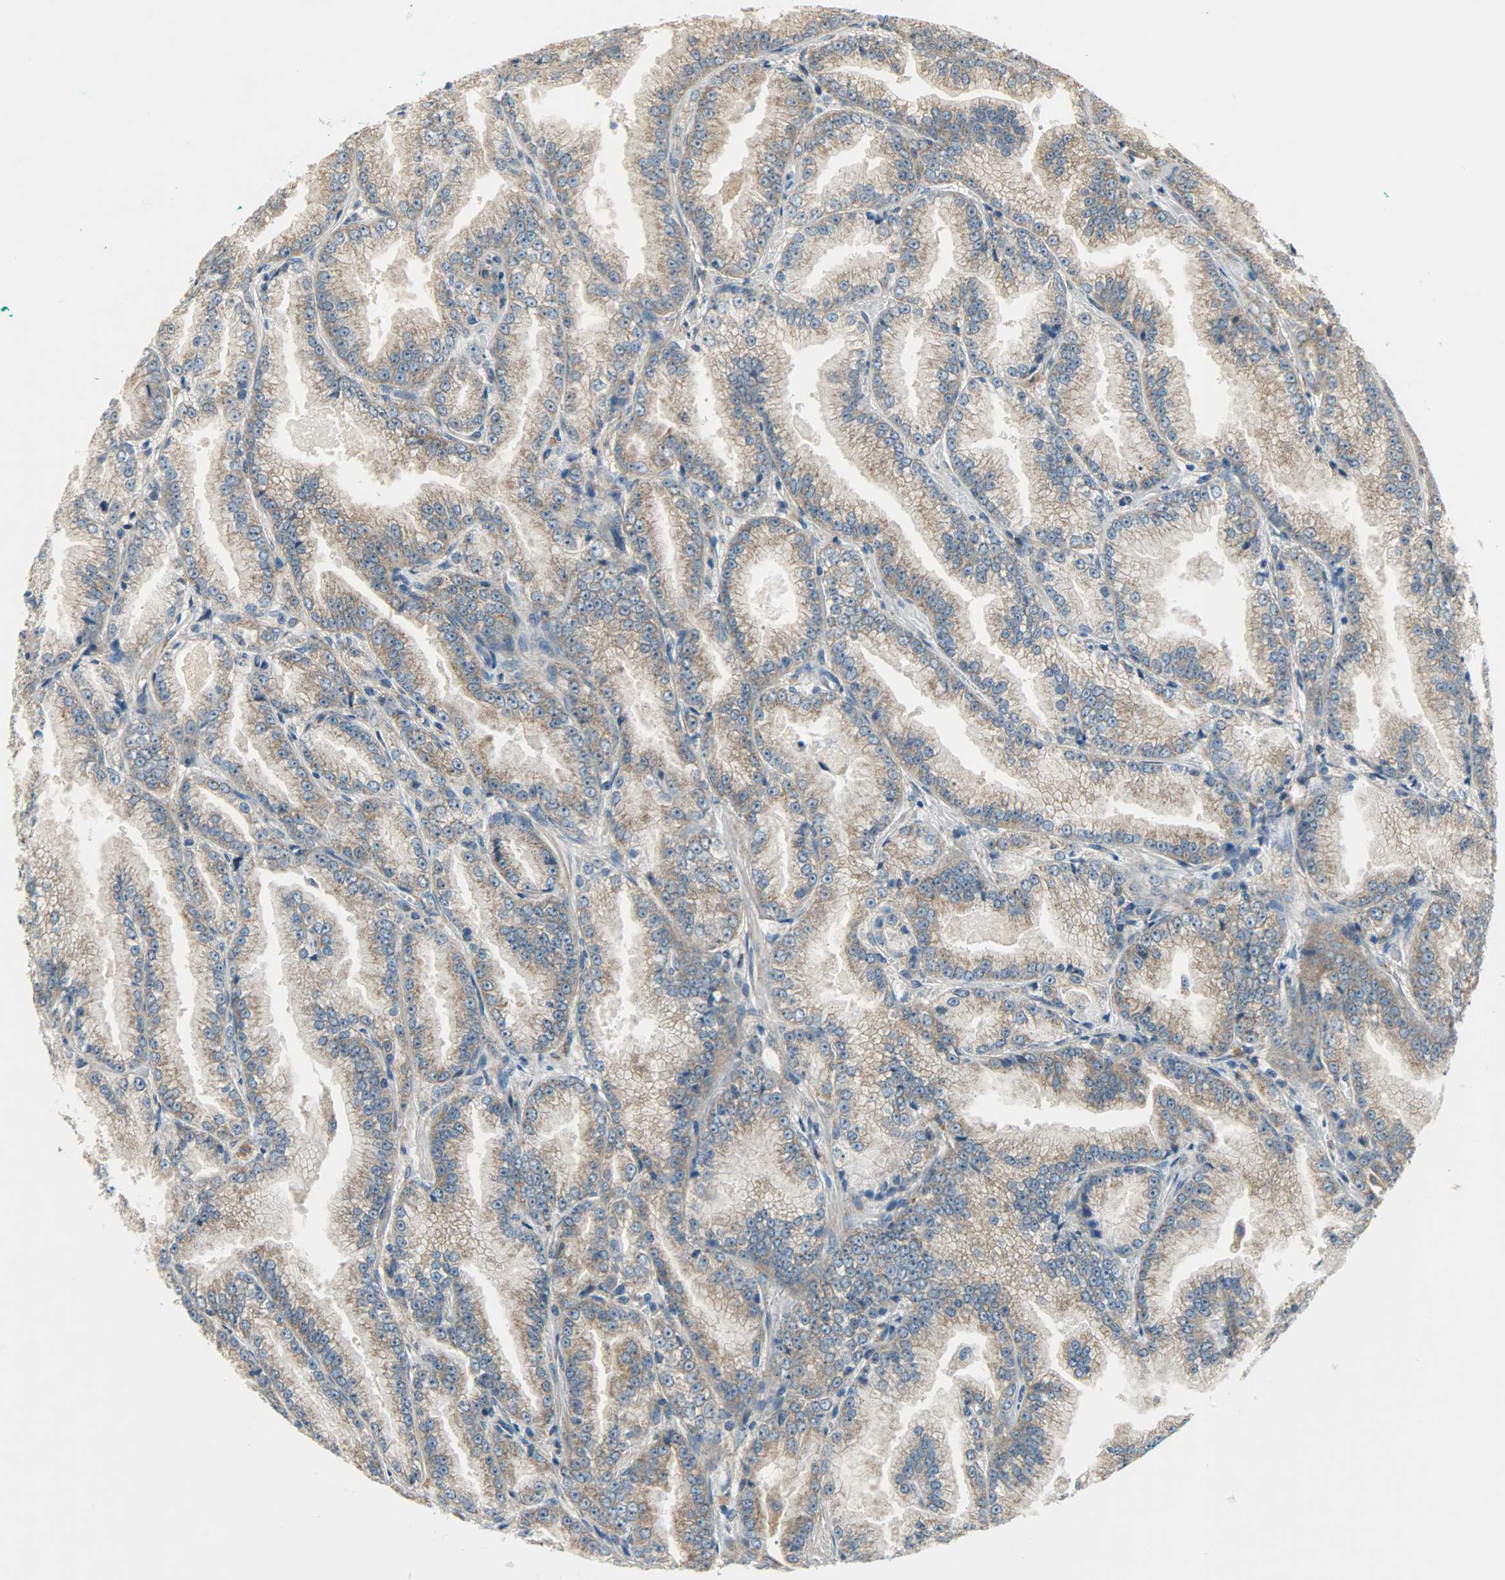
{"staining": {"intensity": "moderate", "quantity": ">75%", "location": "cytoplasmic/membranous"}, "tissue": "prostate cancer", "cell_type": "Tumor cells", "image_type": "cancer", "snomed": [{"axis": "morphology", "description": "Adenocarcinoma, High grade"}, {"axis": "topography", "description": "Prostate"}], "caption": "IHC photomicrograph of neoplastic tissue: human prostate cancer stained using IHC exhibits medium levels of moderate protein expression localized specifically in the cytoplasmic/membranous of tumor cells, appearing as a cytoplasmic/membranous brown color.", "gene": "C1orf198", "patient": {"sex": "male", "age": 61}}